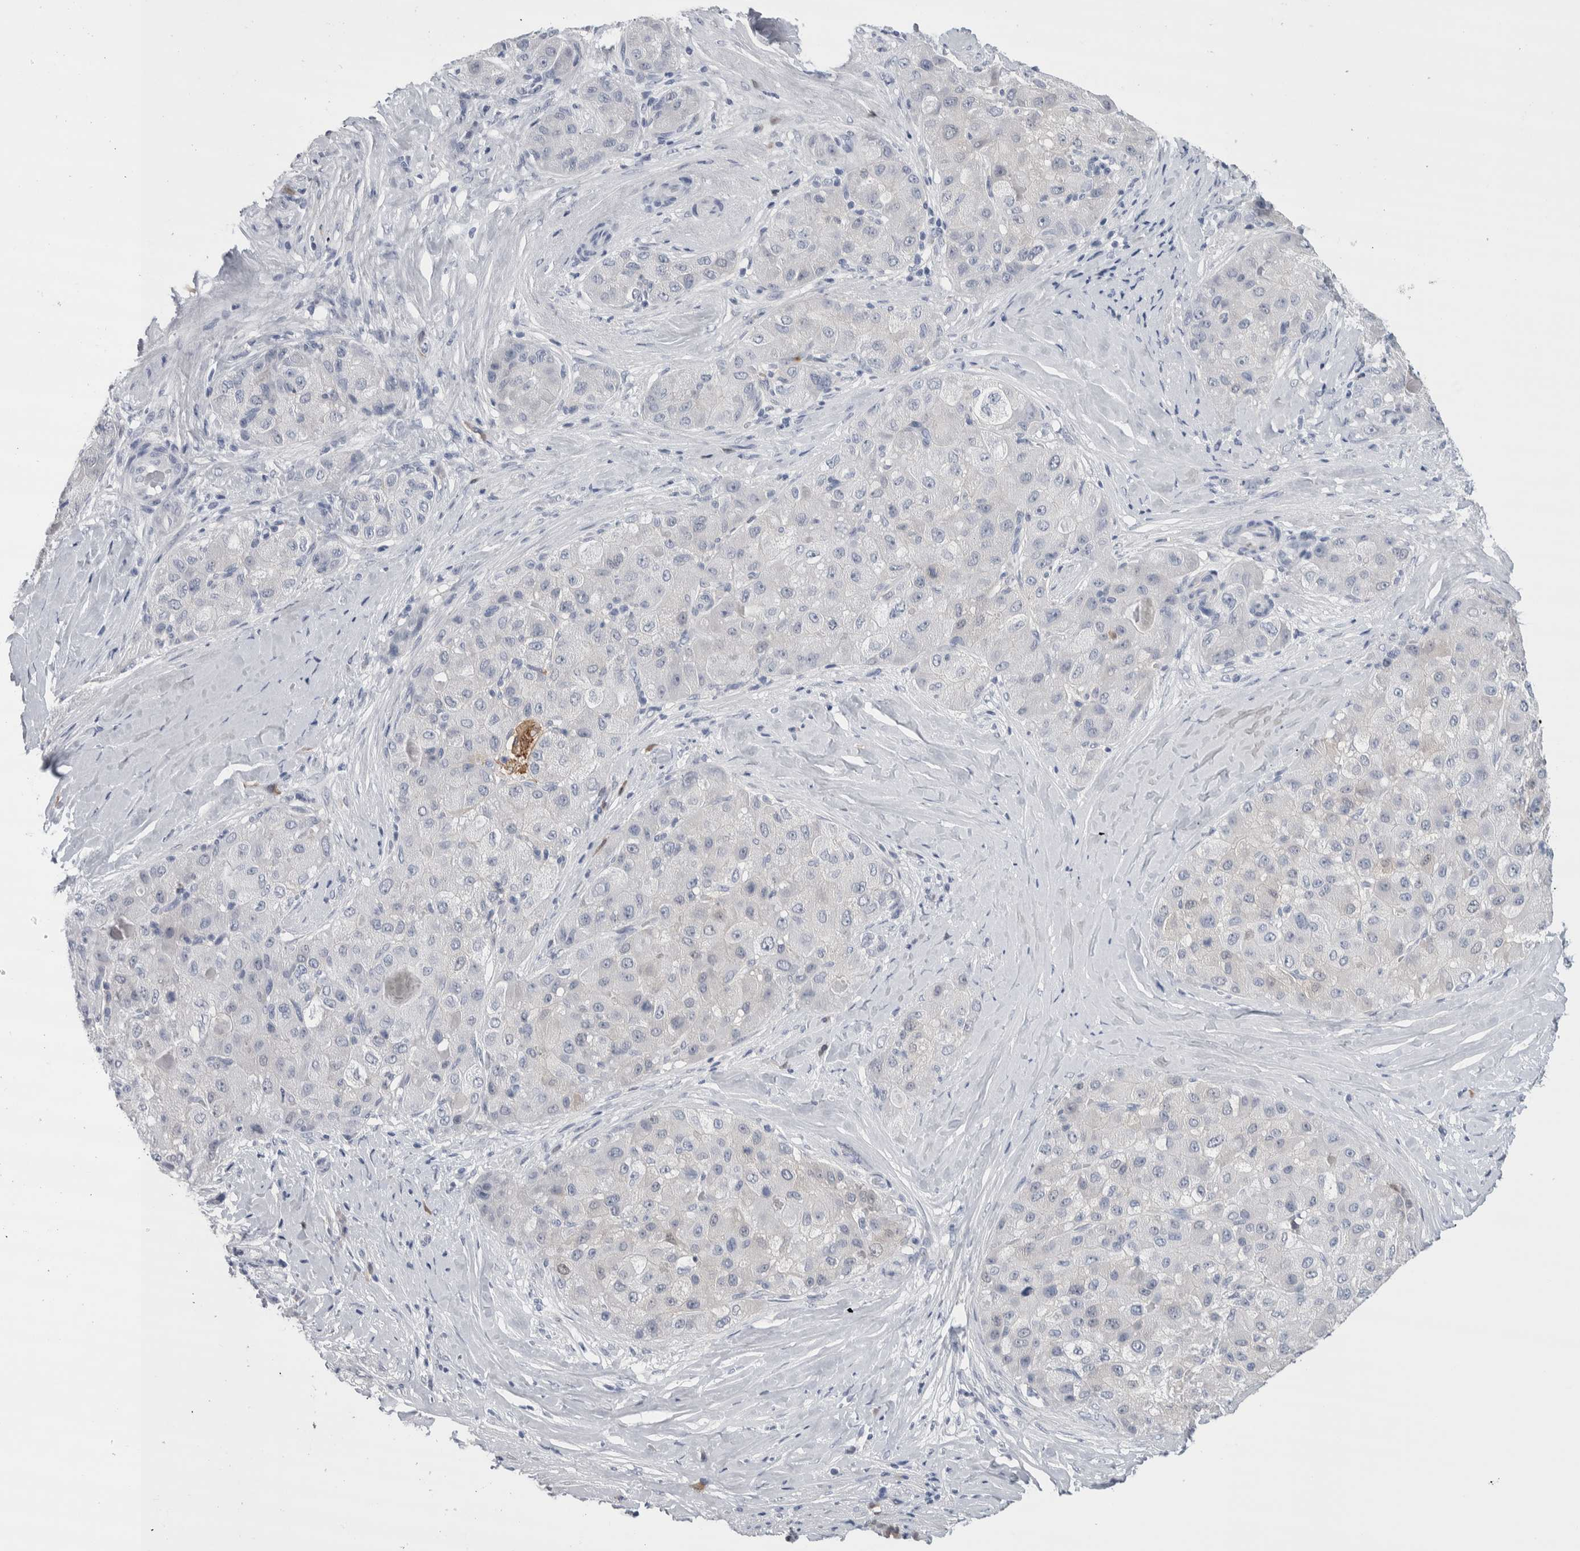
{"staining": {"intensity": "negative", "quantity": "none", "location": "none"}, "tissue": "liver cancer", "cell_type": "Tumor cells", "image_type": "cancer", "snomed": [{"axis": "morphology", "description": "Carcinoma, Hepatocellular, NOS"}, {"axis": "topography", "description": "Liver"}], "caption": "High magnification brightfield microscopy of liver hepatocellular carcinoma stained with DAB (brown) and counterstained with hematoxylin (blue): tumor cells show no significant staining.", "gene": "LURAP1L", "patient": {"sex": "male", "age": 80}}